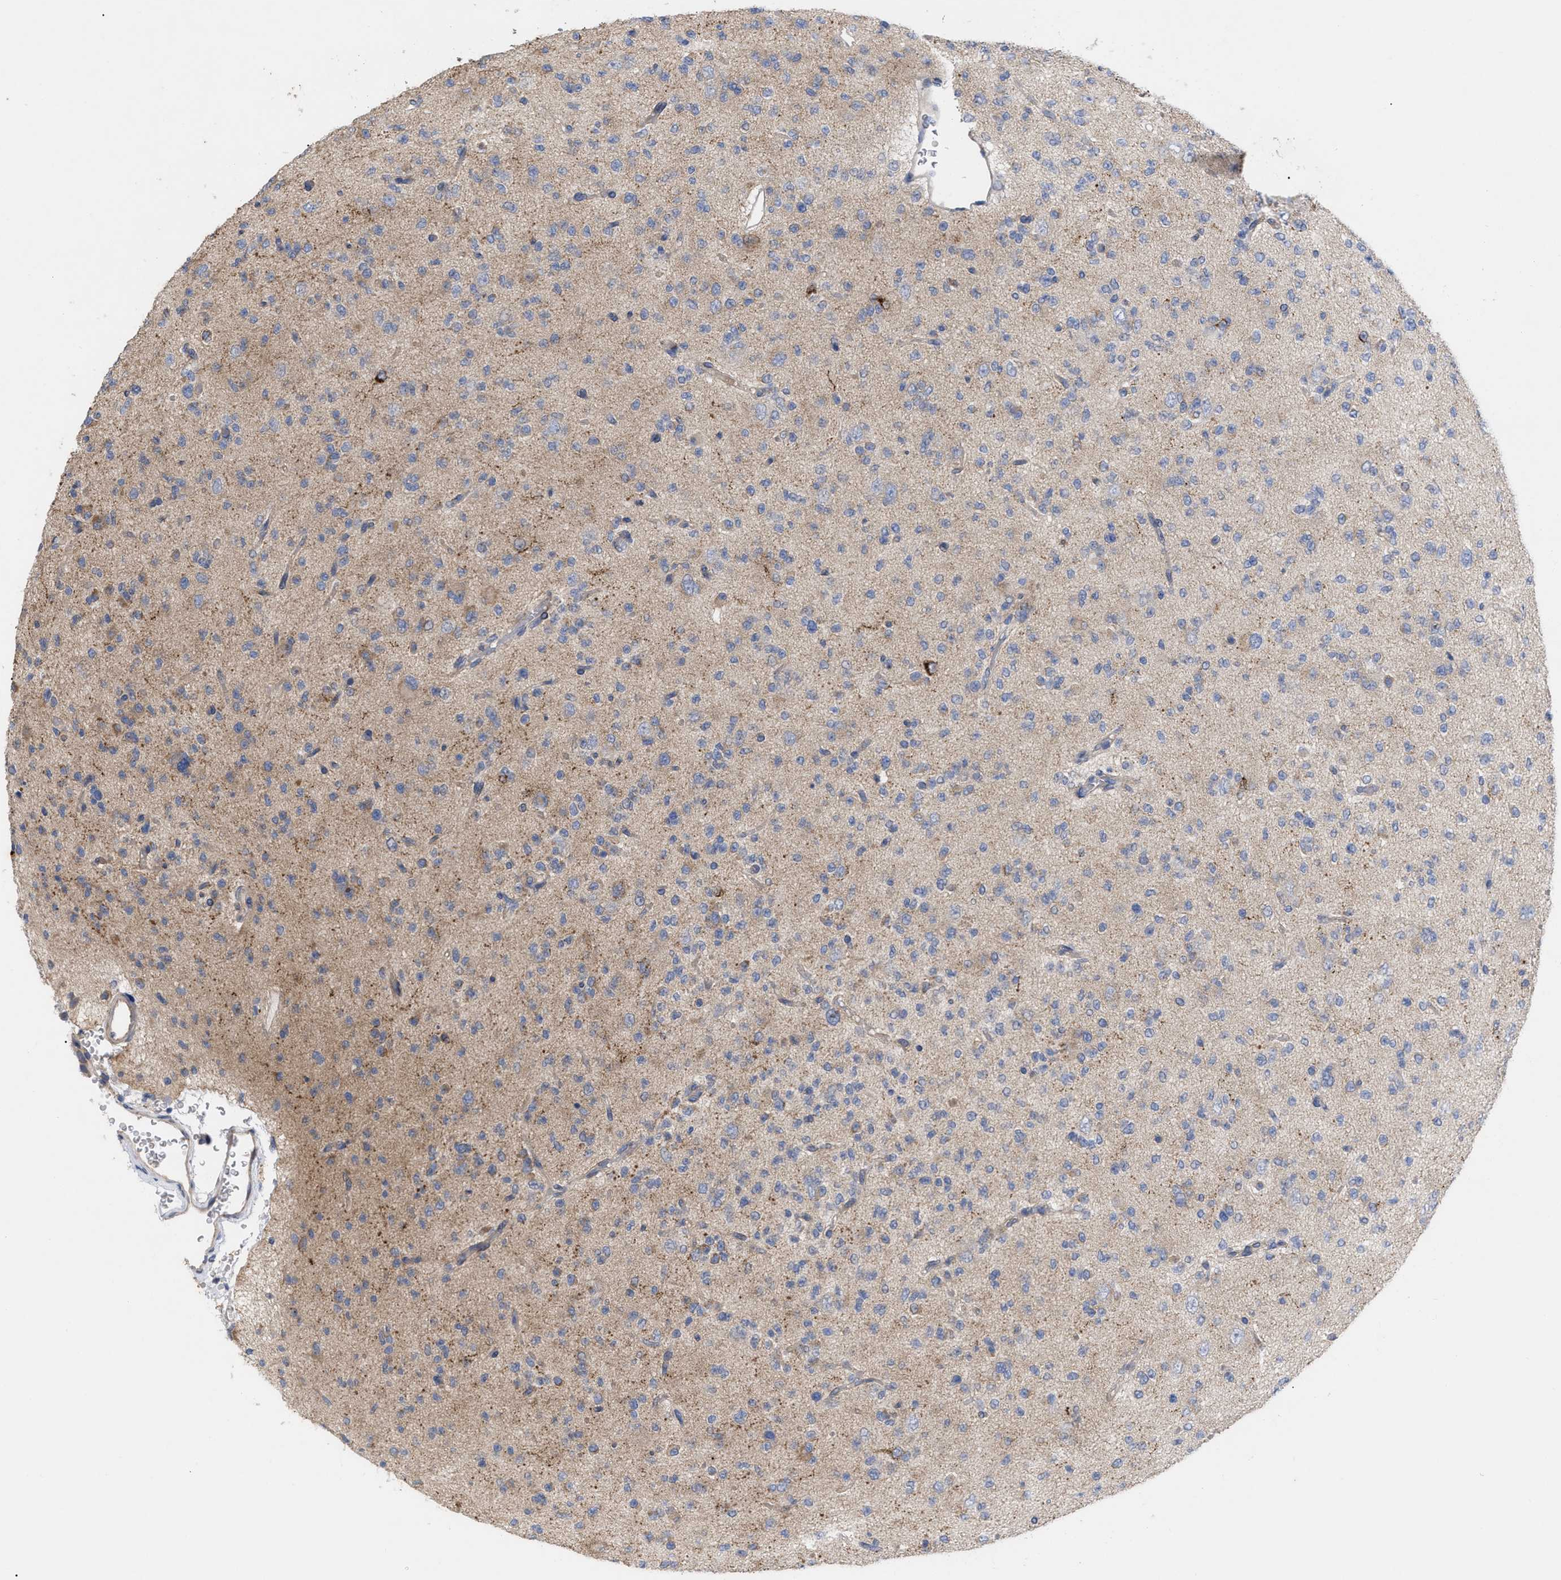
{"staining": {"intensity": "weak", "quantity": "25%-75%", "location": "cytoplasmic/membranous"}, "tissue": "glioma", "cell_type": "Tumor cells", "image_type": "cancer", "snomed": [{"axis": "morphology", "description": "Glioma, malignant, Low grade"}, {"axis": "topography", "description": "Brain"}], "caption": "IHC of glioma demonstrates low levels of weak cytoplasmic/membranous staining in about 25%-75% of tumor cells.", "gene": "VIP", "patient": {"sex": "male", "age": 38}}